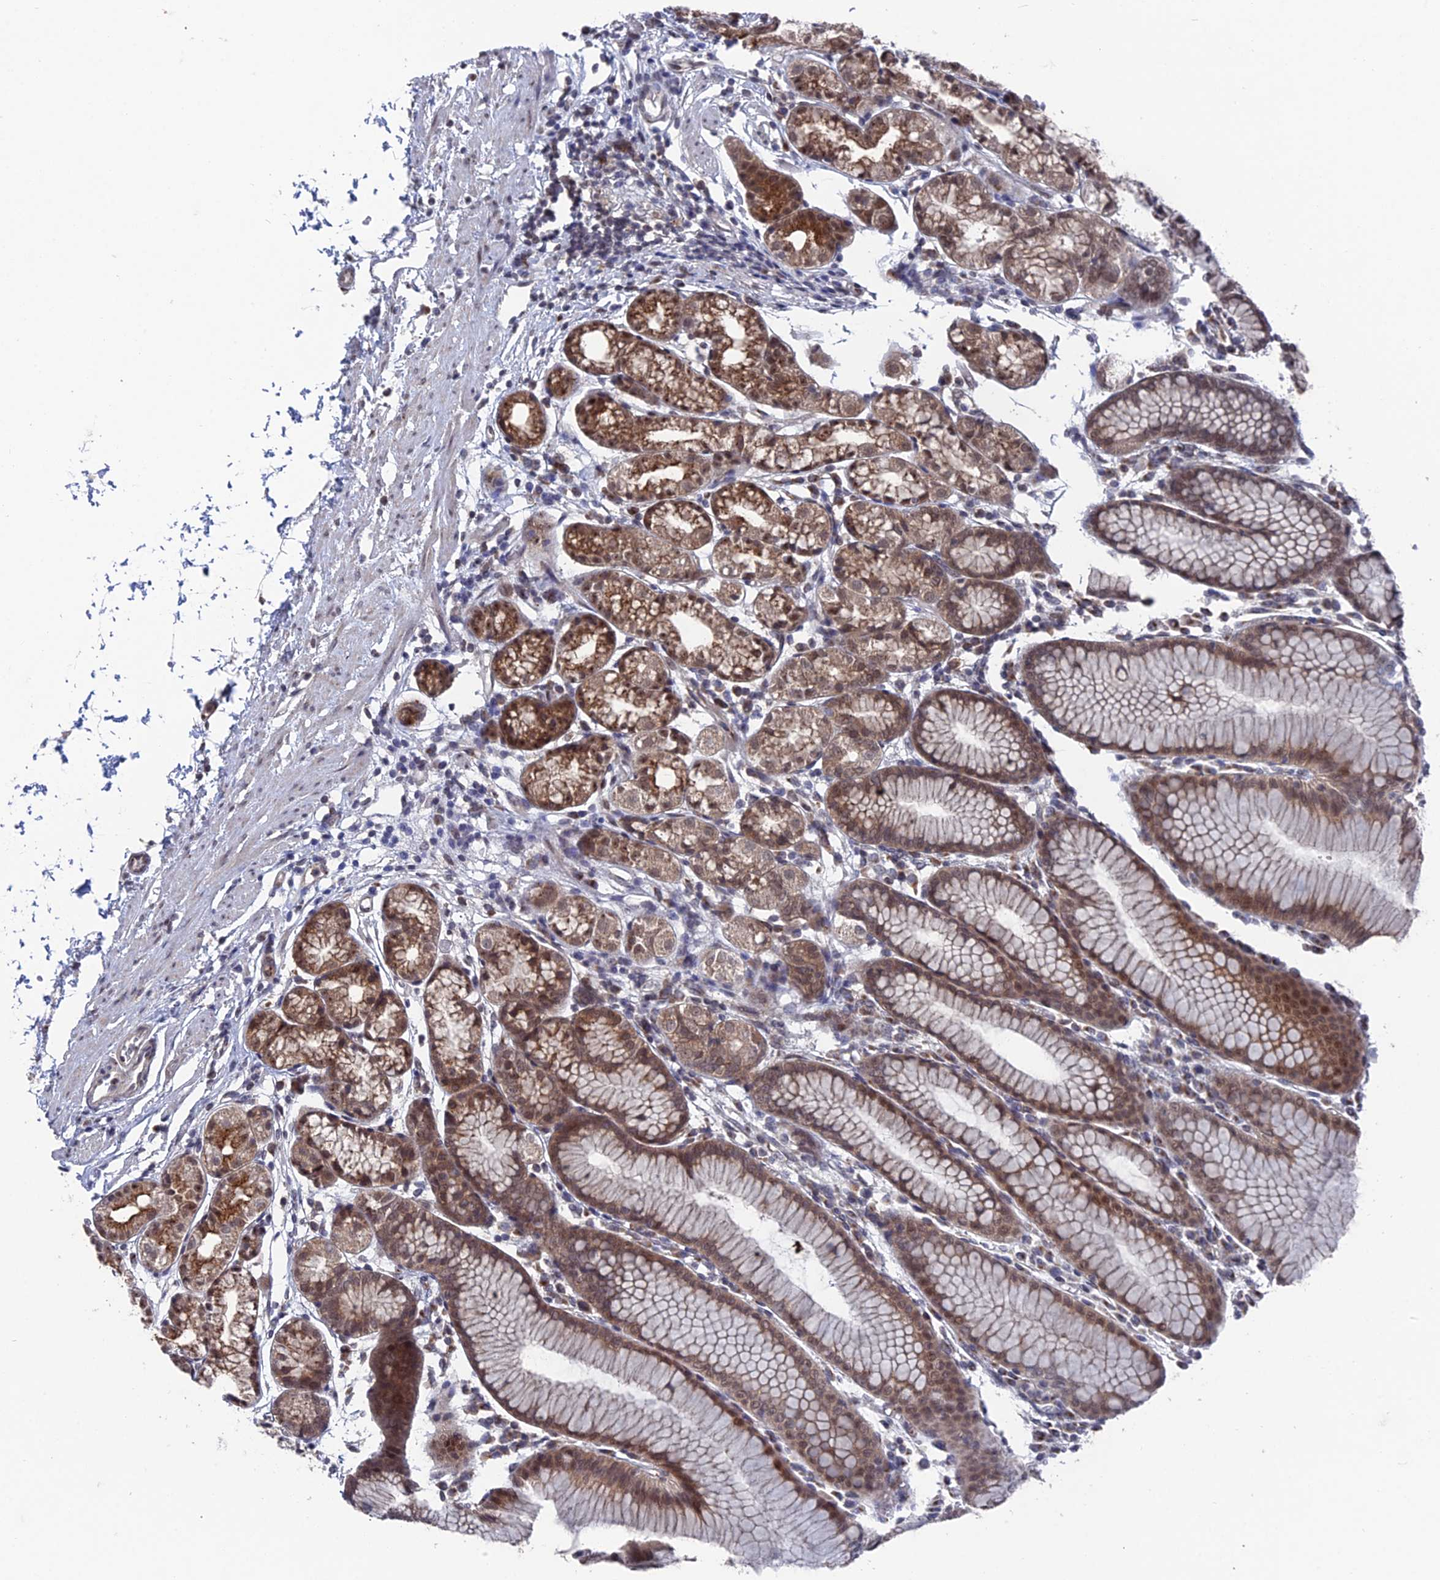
{"staining": {"intensity": "moderate", "quantity": ">75%", "location": "cytoplasmic/membranous,nuclear"}, "tissue": "stomach", "cell_type": "Glandular cells", "image_type": "normal", "snomed": [{"axis": "morphology", "description": "Normal tissue, NOS"}, {"axis": "topography", "description": "Stomach"}], "caption": "Immunohistochemical staining of unremarkable human stomach displays medium levels of moderate cytoplasmic/membranous,nuclear positivity in approximately >75% of glandular cells.", "gene": "FHIP2A", "patient": {"sex": "female", "age": 57}}